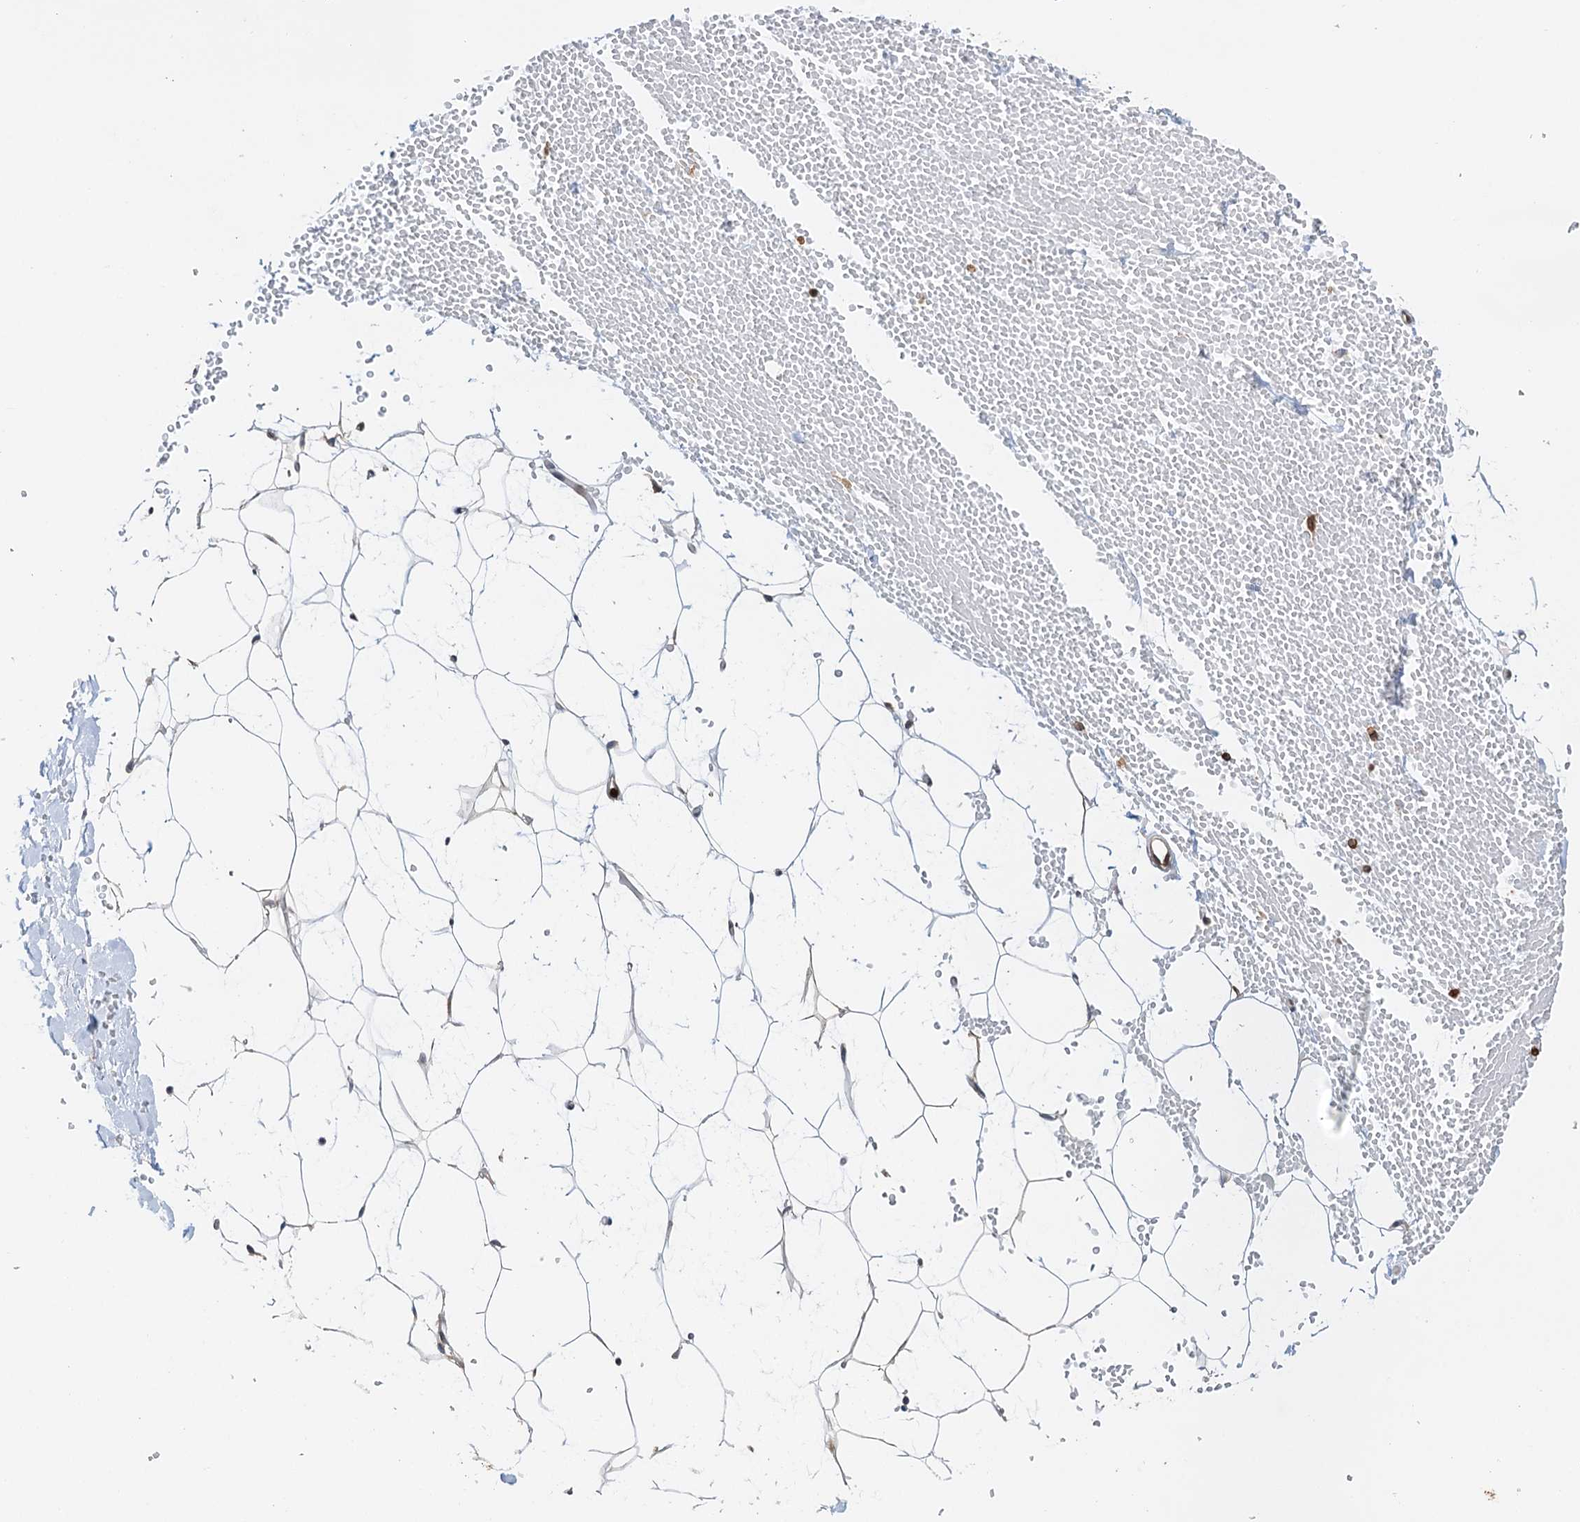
{"staining": {"intensity": "moderate", "quantity": "25%-75%", "location": "nuclear"}, "tissue": "adipose tissue", "cell_type": "Adipocytes", "image_type": "normal", "snomed": [{"axis": "morphology", "description": "Normal tissue, NOS"}, {"axis": "topography", "description": "Breast"}], "caption": "Adipocytes display medium levels of moderate nuclear staining in approximately 25%-75% of cells in unremarkable human adipose tissue. (IHC, brightfield microscopy, high magnification).", "gene": "ZC3H13", "patient": {"sex": "female", "age": 23}}